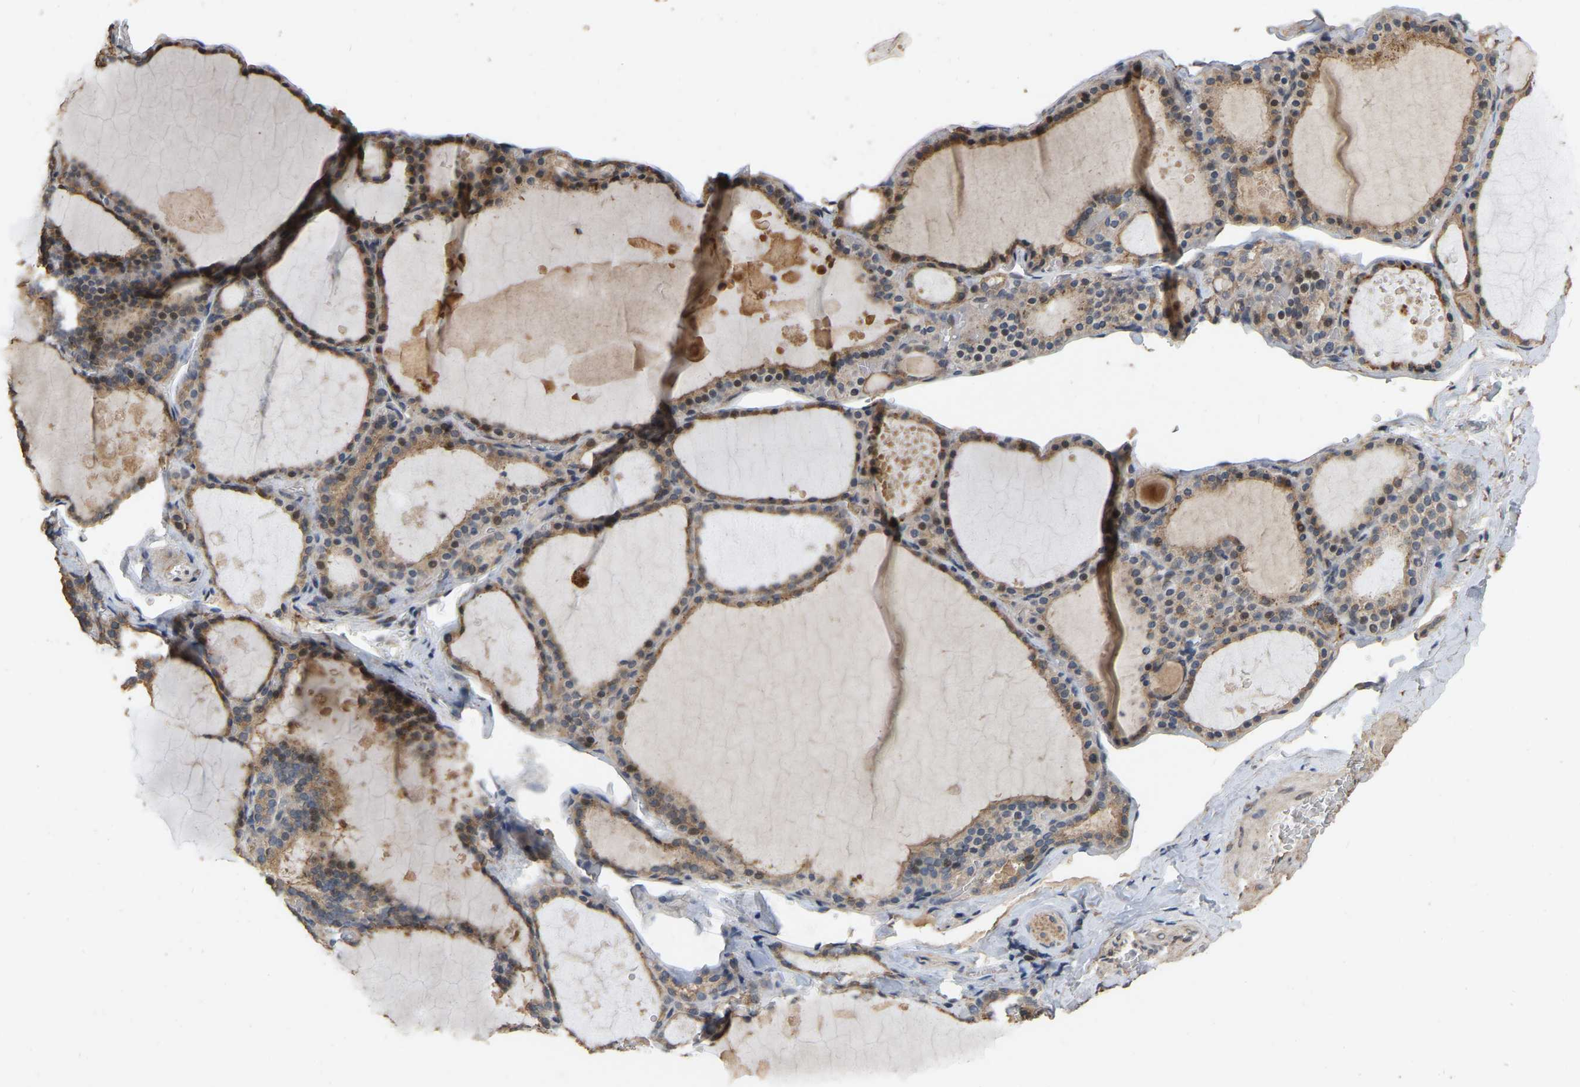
{"staining": {"intensity": "moderate", "quantity": ">75%", "location": "cytoplasmic/membranous"}, "tissue": "thyroid gland", "cell_type": "Glandular cells", "image_type": "normal", "snomed": [{"axis": "morphology", "description": "Normal tissue, NOS"}, {"axis": "topography", "description": "Thyroid gland"}], "caption": "Protein staining displays moderate cytoplasmic/membranous staining in about >75% of glandular cells in normal thyroid gland. The staining is performed using DAB (3,3'-diaminobenzidine) brown chromogen to label protein expression. The nuclei are counter-stained blue using hematoxylin.", "gene": "NCS1", "patient": {"sex": "male", "age": 56}}